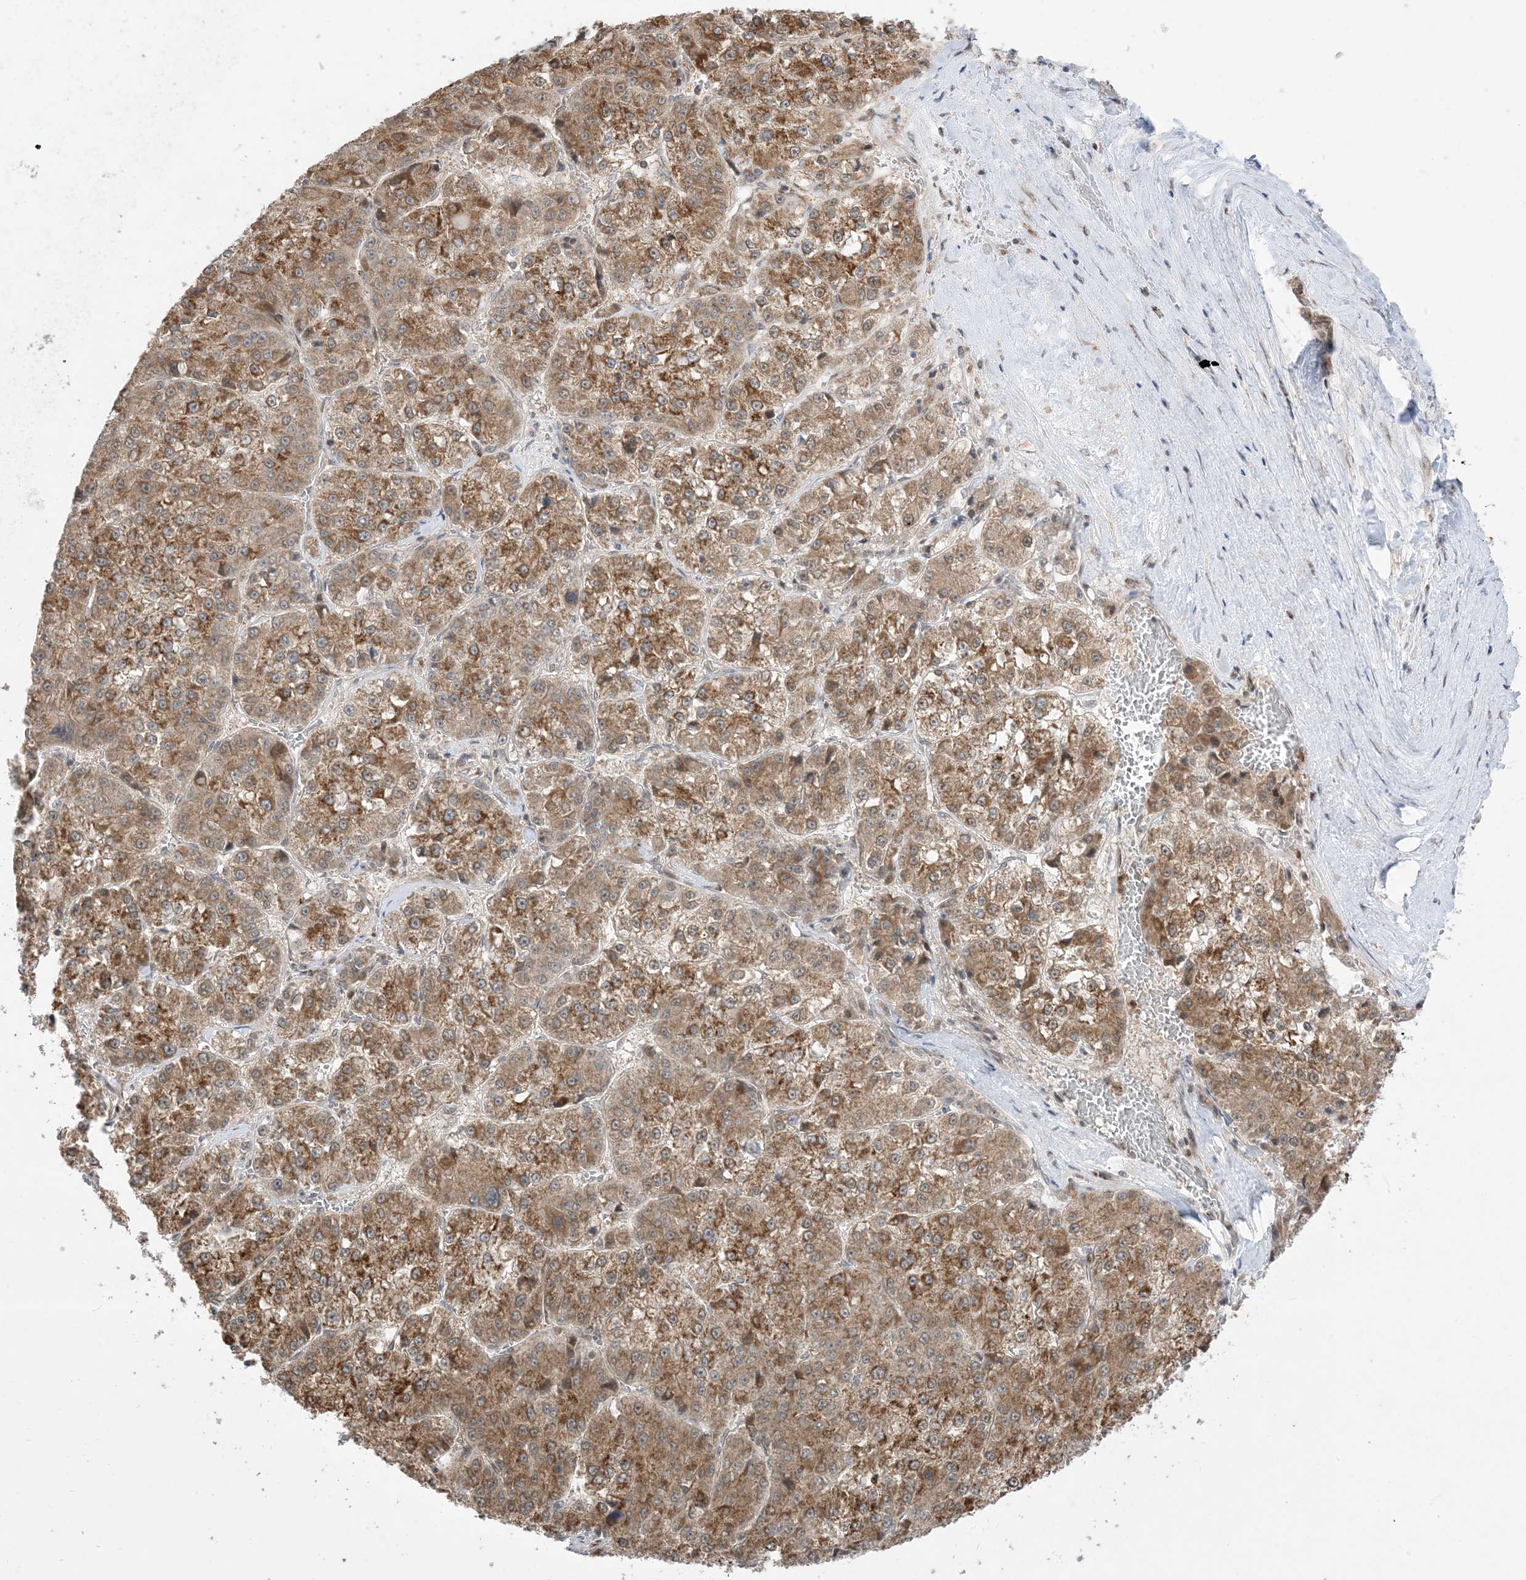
{"staining": {"intensity": "moderate", "quantity": ">75%", "location": "cytoplasmic/membranous"}, "tissue": "liver cancer", "cell_type": "Tumor cells", "image_type": "cancer", "snomed": [{"axis": "morphology", "description": "Carcinoma, Hepatocellular, NOS"}, {"axis": "topography", "description": "Liver"}], "caption": "Protein staining displays moderate cytoplasmic/membranous expression in about >75% of tumor cells in liver hepatocellular carcinoma.", "gene": "KANSL3", "patient": {"sex": "female", "age": 73}}